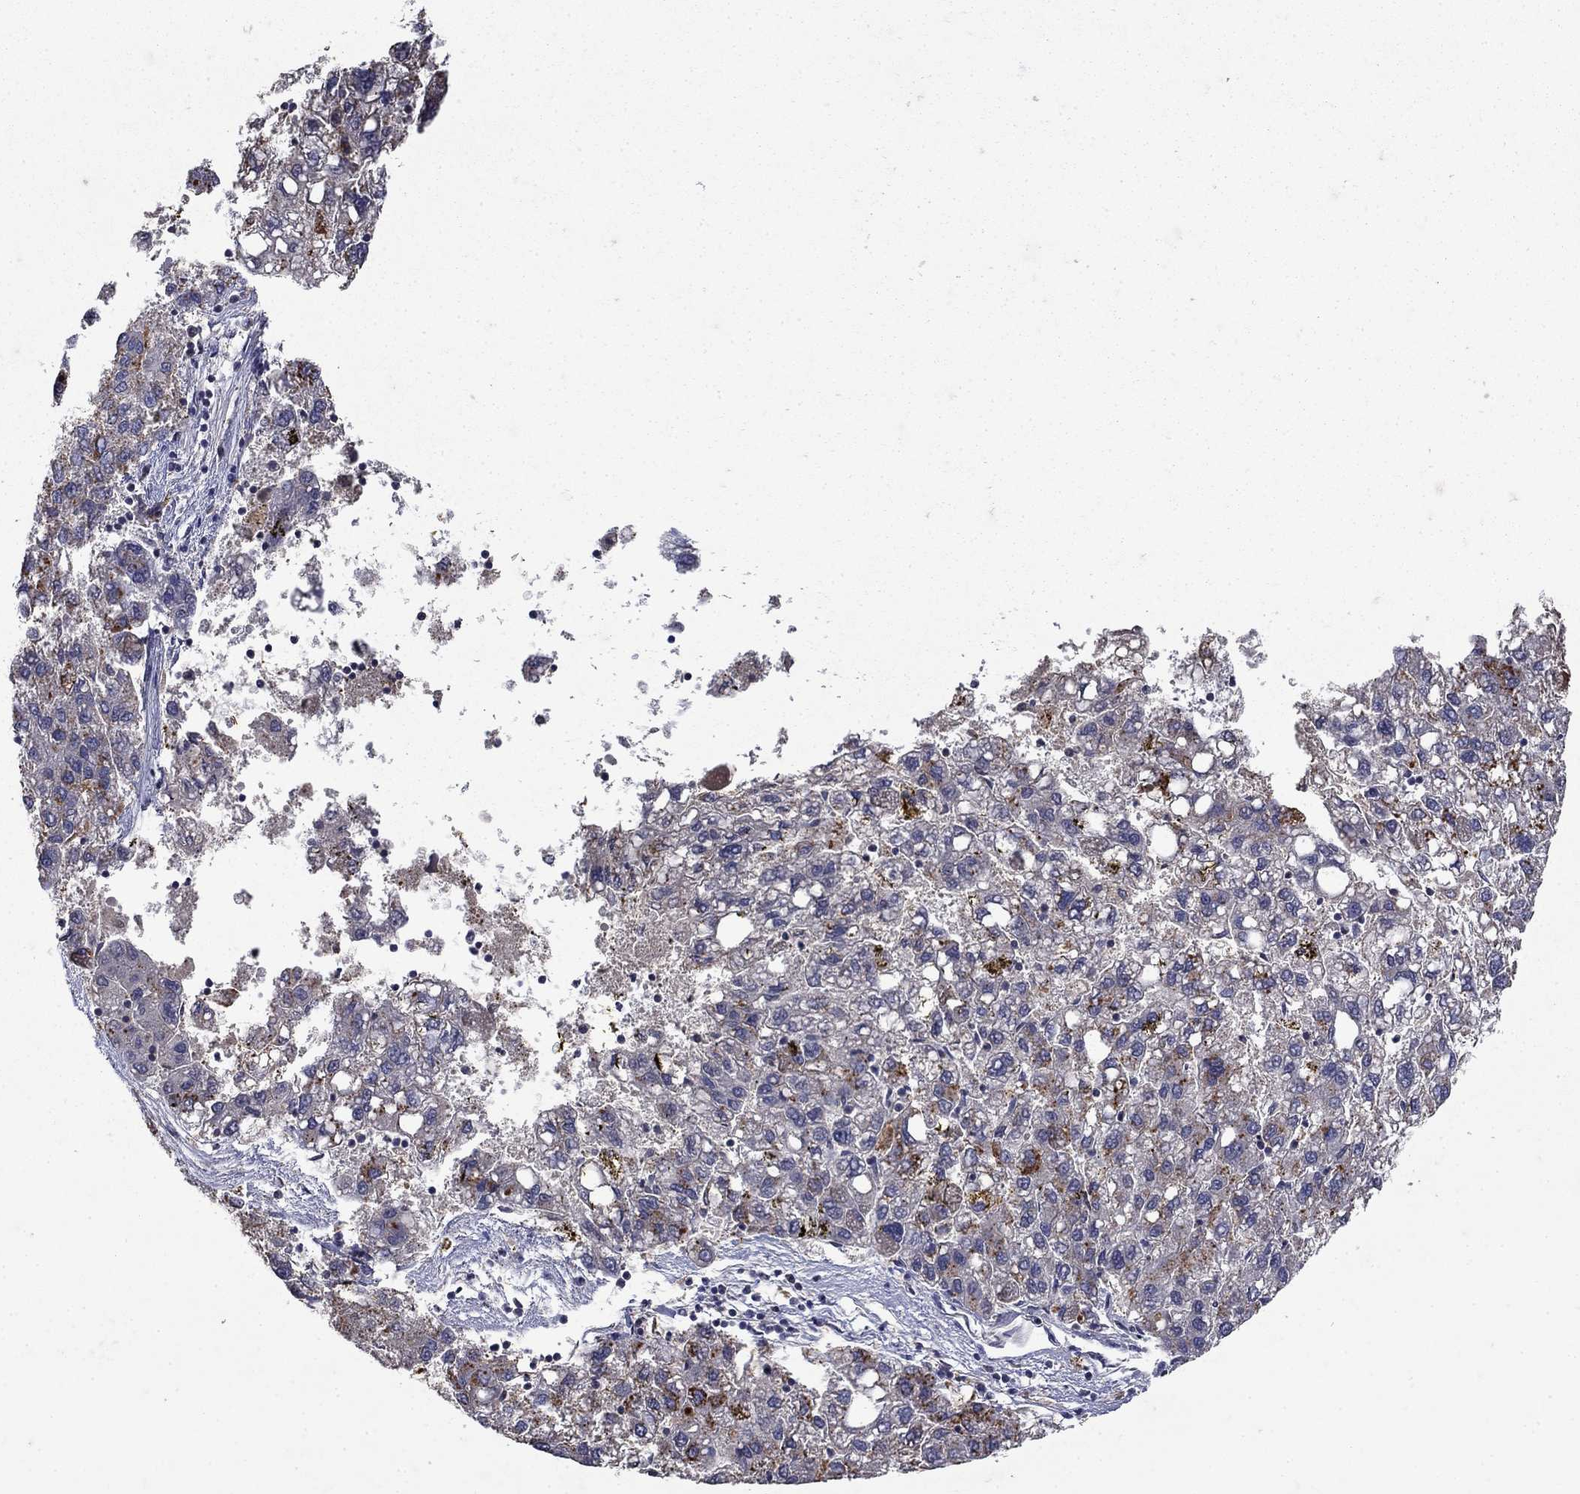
{"staining": {"intensity": "strong", "quantity": "<25%", "location": "cytoplasmic/membranous"}, "tissue": "liver cancer", "cell_type": "Tumor cells", "image_type": "cancer", "snomed": [{"axis": "morphology", "description": "Carcinoma, Hepatocellular, NOS"}, {"axis": "topography", "description": "Liver"}], "caption": "An image of liver cancer stained for a protein reveals strong cytoplasmic/membranous brown staining in tumor cells.", "gene": "NPC2", "patient": {"sex": "female", "age": 82}}